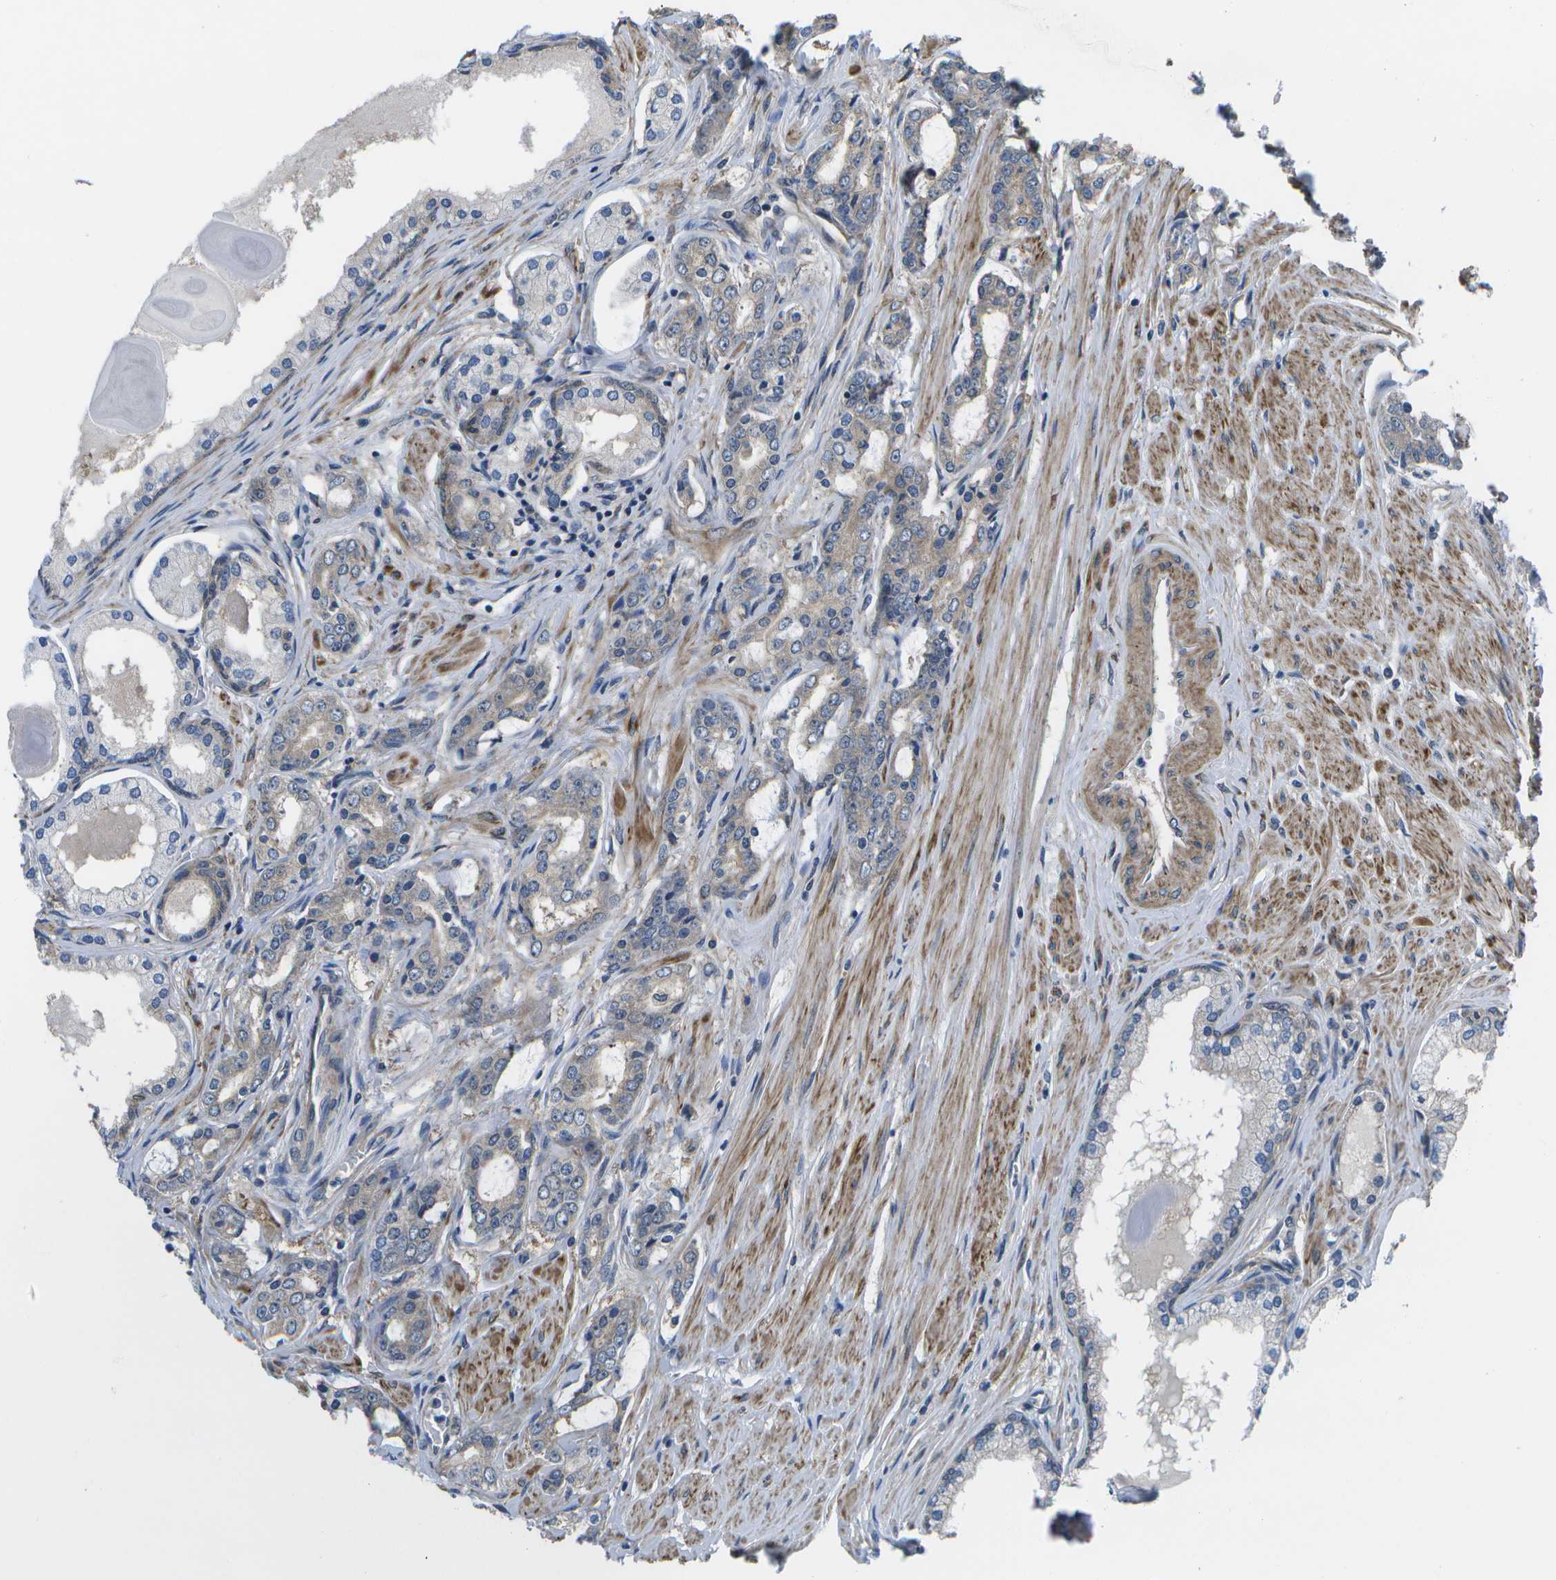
{"staining": {"intensity": "weak", "quantity": "<25%", "location": "cytoplasmic/membranous"}, "tissue": "prostate cancer", "cell_type": "Tumor cells", "image_type": "cancer", "snomed": [{"axis": "morphology", "description": "Adenocarcinoma, Low grade"}, {"axis": "topography", "description": "Prostate"}], "caption": "Tumor cells are negative for protein expression in human prostate cancer. (Brightfield microscopy of DAB immunohistochemistry (IHC) at high magnification).", "gene": "P3H1", "patient": {"sex": "male", "age": 63}}